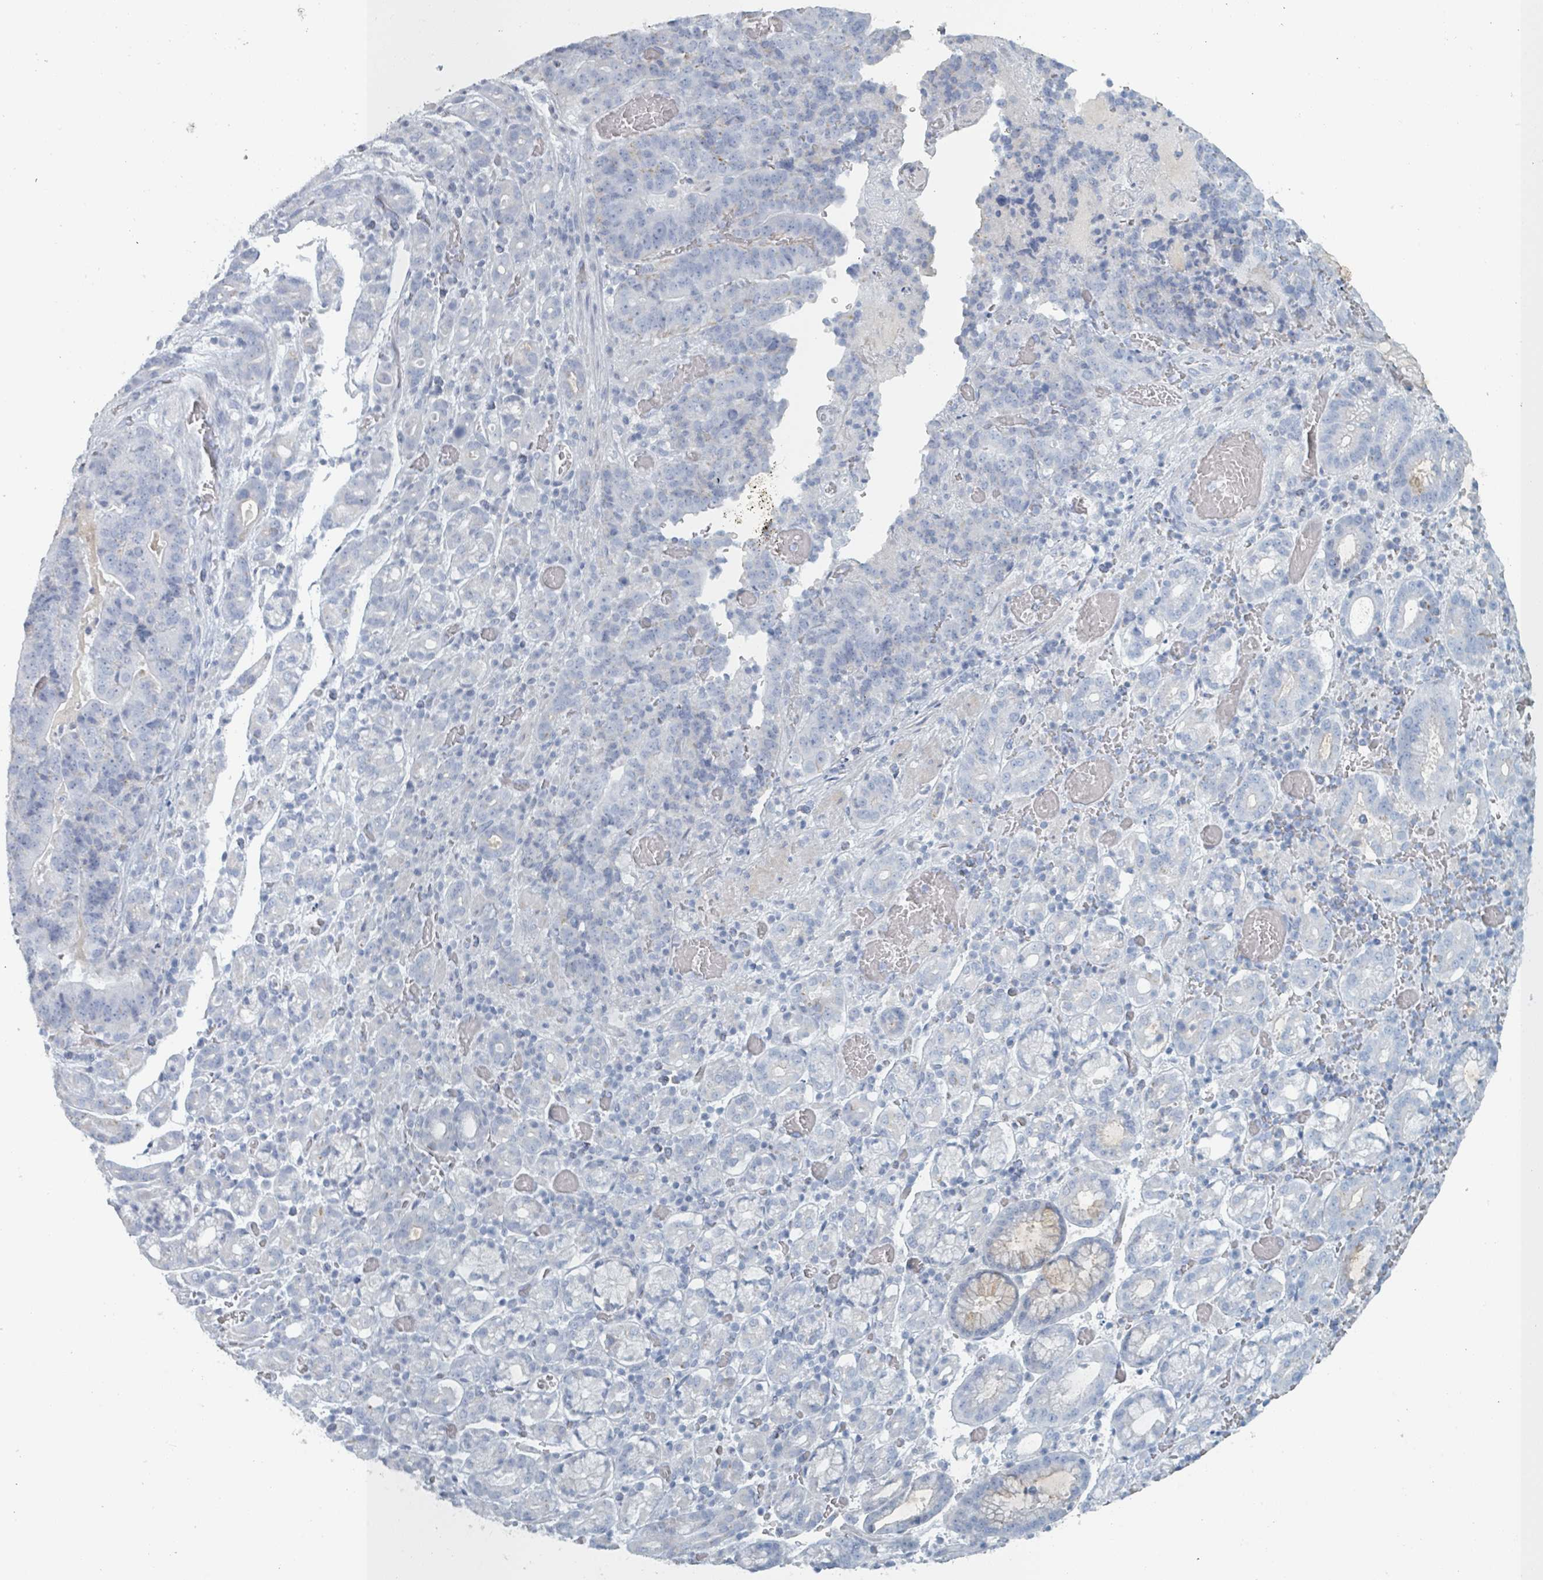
{"staining": {"intensity": "negative", "quantity": "none", "location": "none"}, "tissue": "stomach cancer", "cell_type": "Tumor cells", "image_type": "cancer", "snomed": [{"axis": "morphology", "description": "Adenocarcinoma, NOS"}, {"axis": "topography", "description": "Stomach"}], "caption": "Tumor cells show no significant staining in stomach cancer (adenocarcinoma).", "gene": "HEATR5A", "patient": {"sex": "male", "age": 48}}